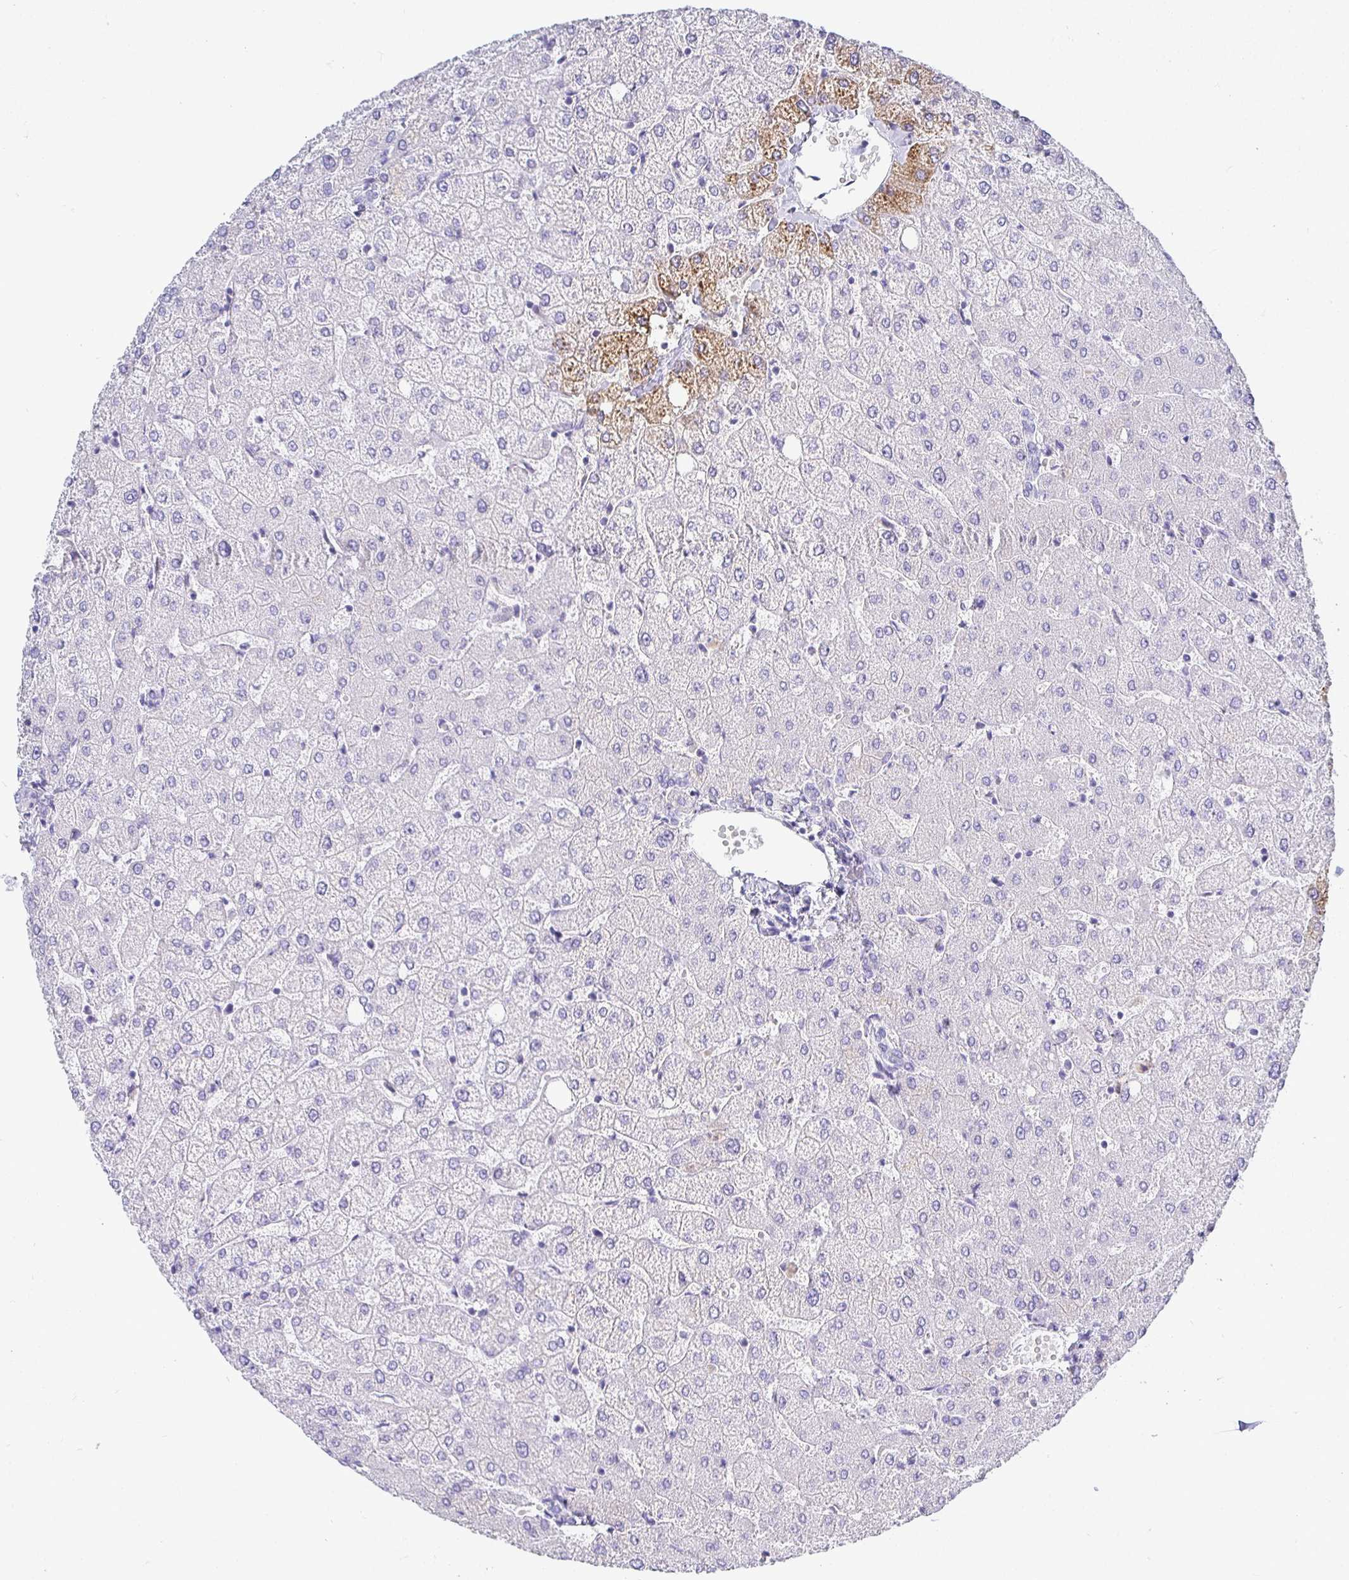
{"staining": {"intensity": "negative", "quantity": "none", "location": "none"}, "tissue": "liver", "cell_type": "Cholangiocytes", "image_type": "normal", "snomed": [{"axis": "morphology", "description": "Normal tissue, NOS"}, {"axis": "topography", "description": "Liver"}], "caption": "IHC histopathology image of benign human liver stained for a protein (brown), which displays no positivity in cholangiocytes.", "gene": "TMEM241", "patient": {"sex": "female", "age": 54}}